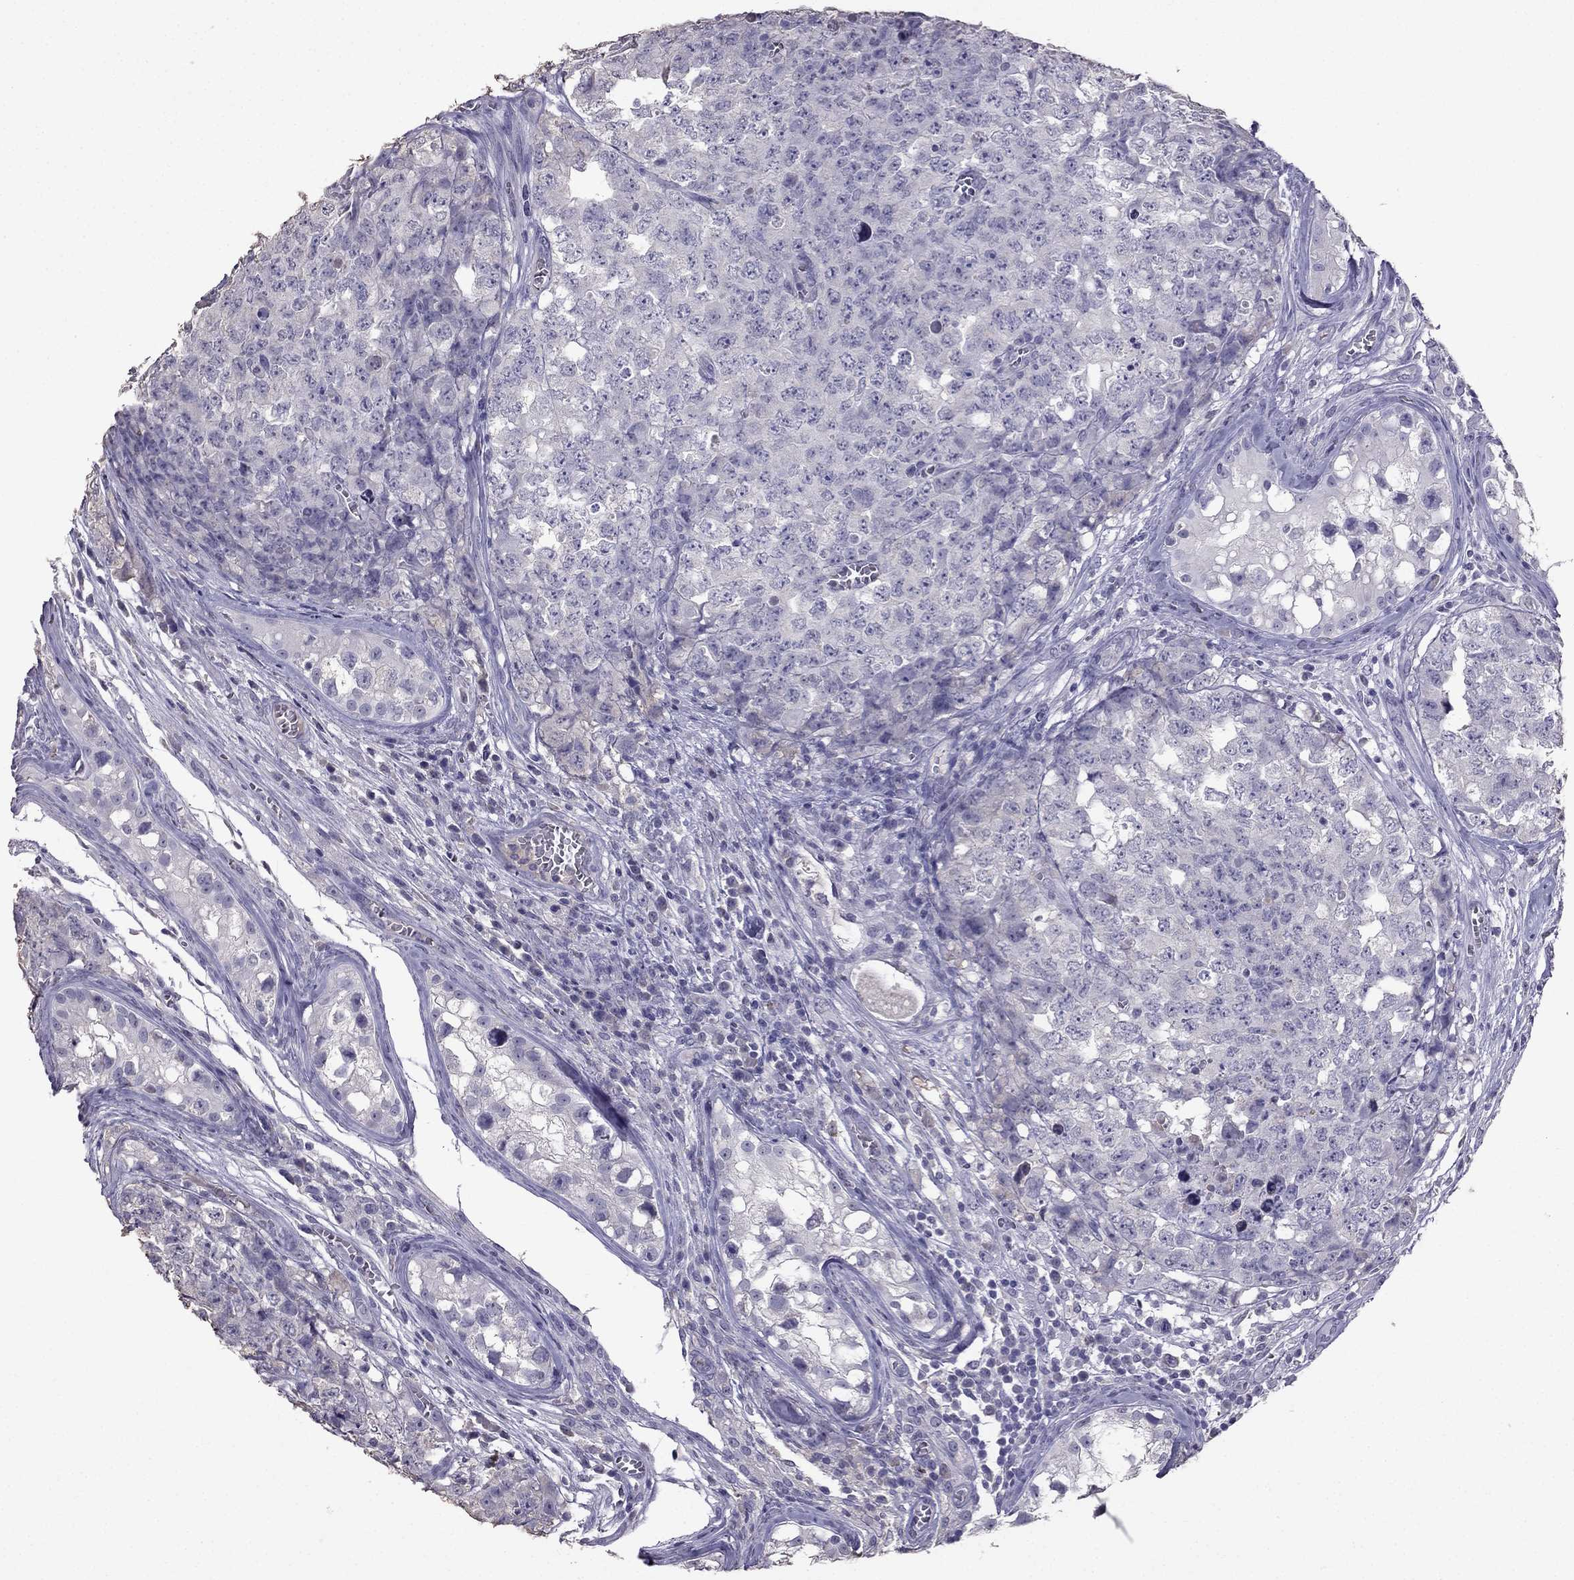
{"staining": {"intensity": "negative", "quantity": "none", "location": "none"}, "tissue": "testis cancer", "cell_type": "Tumor cells", "image_type": "cancer", "snomed": [{"axis": "morphology", "description": "Carcinoma, Embryonal, NOS"}, {"axis": "topography", "description": "Testis"}], "caption": "The photomicrograph exhibits no staining of tumor cells in embryonal carcinoma (testis).", "gene": "SCG5", "patient": {"sex": "male", "age": 23}}